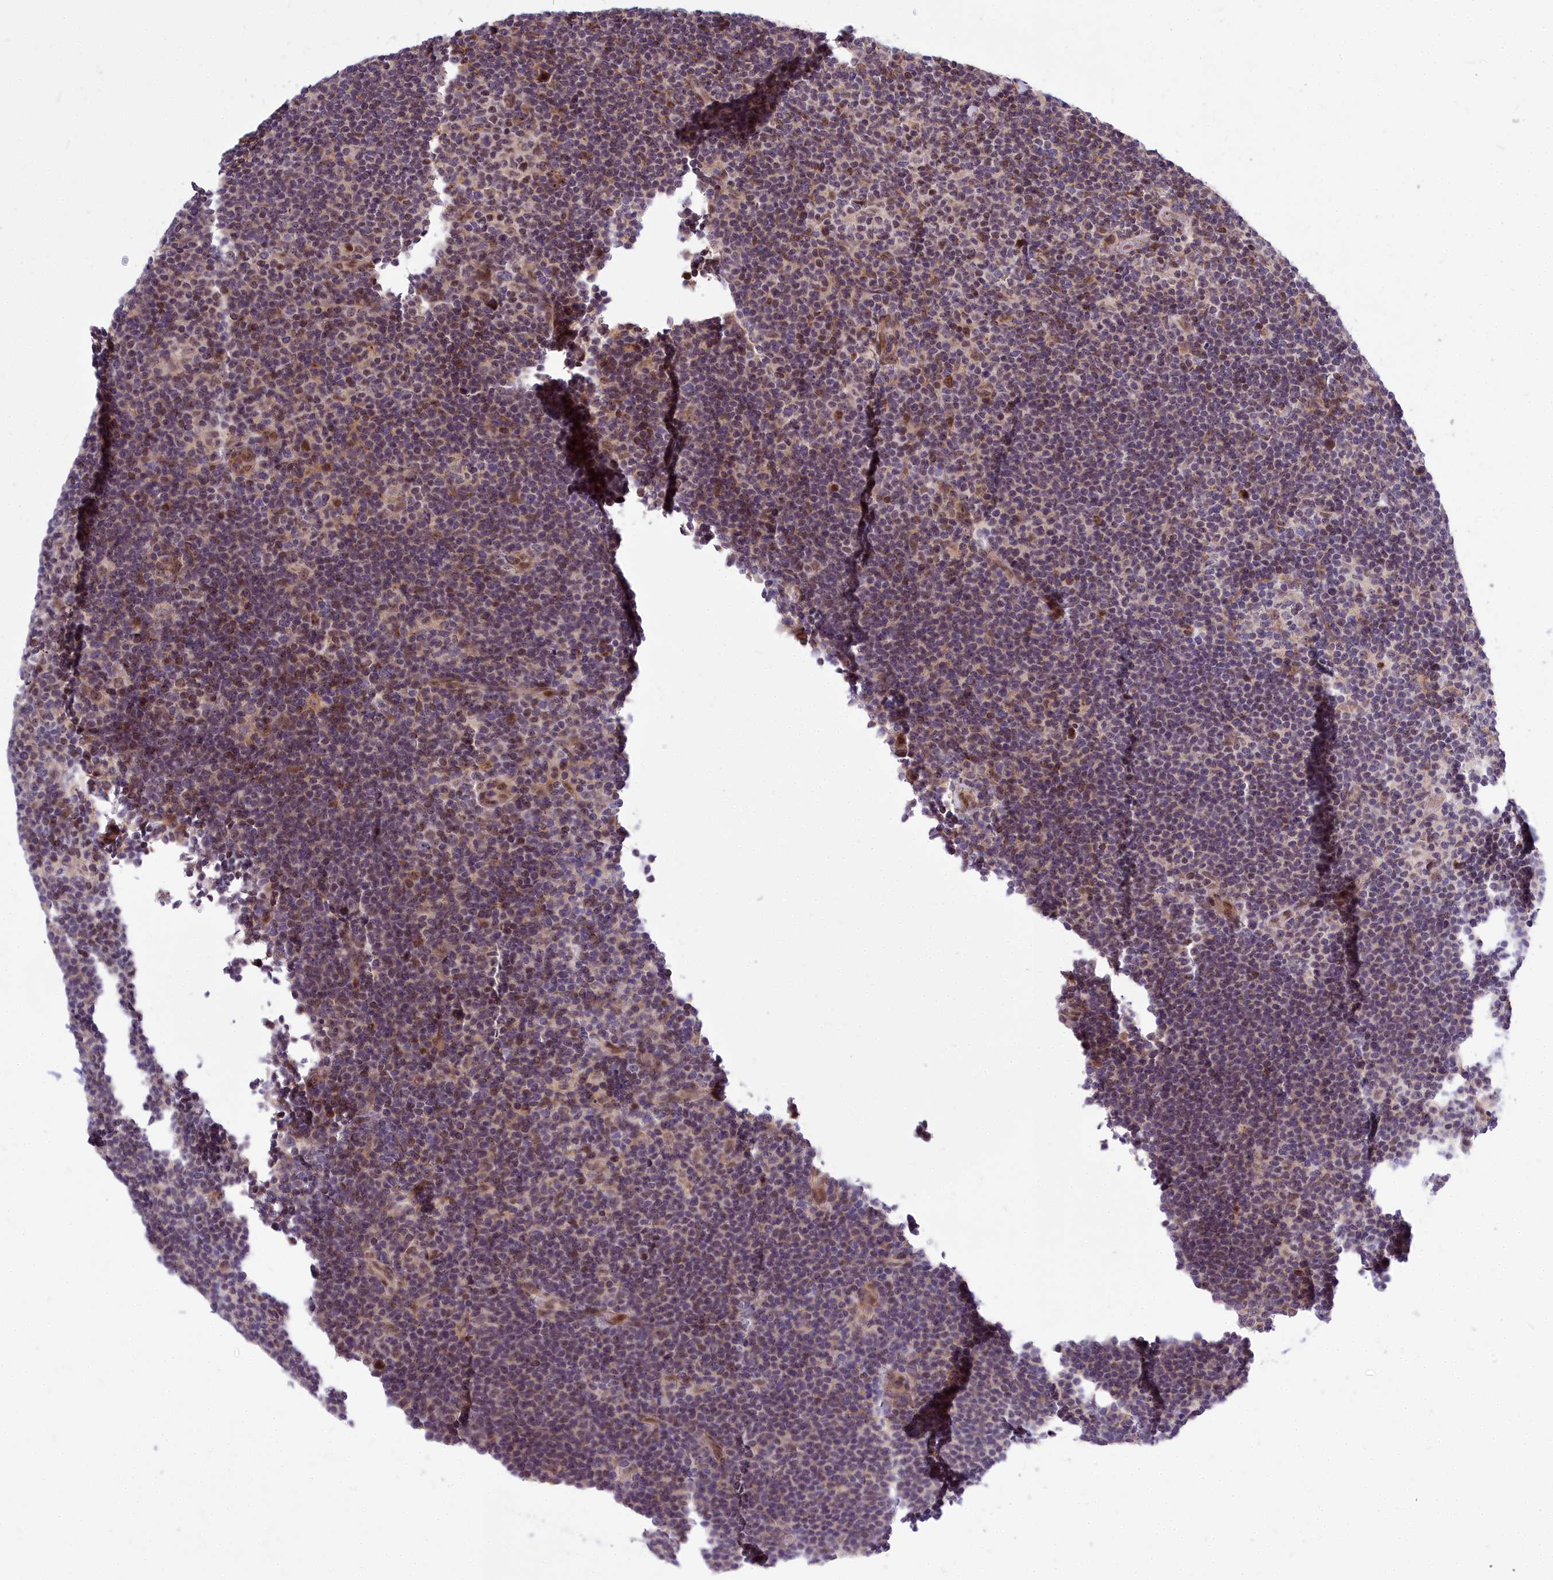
{"staining": {"intensity": "negative", "quantity": "none", "location": "none"}, "tissue": "lymphoma", "cell_type": "Tumor cells", "image_type": "cancer", "snomed": [{"axis": "morphology", "description": "Hodgkin's disease, NOS"}, {"axis": "topography", "description": "Lymph node"}], "caption": "IHC photomicrograph of neoplastic tissue: Hodgkin's disease stained with DAB demonstrates no significant protein positivity in tumor cells.", "gene": "ABCB8", "patient": {"sex": "female", "age": 57}}